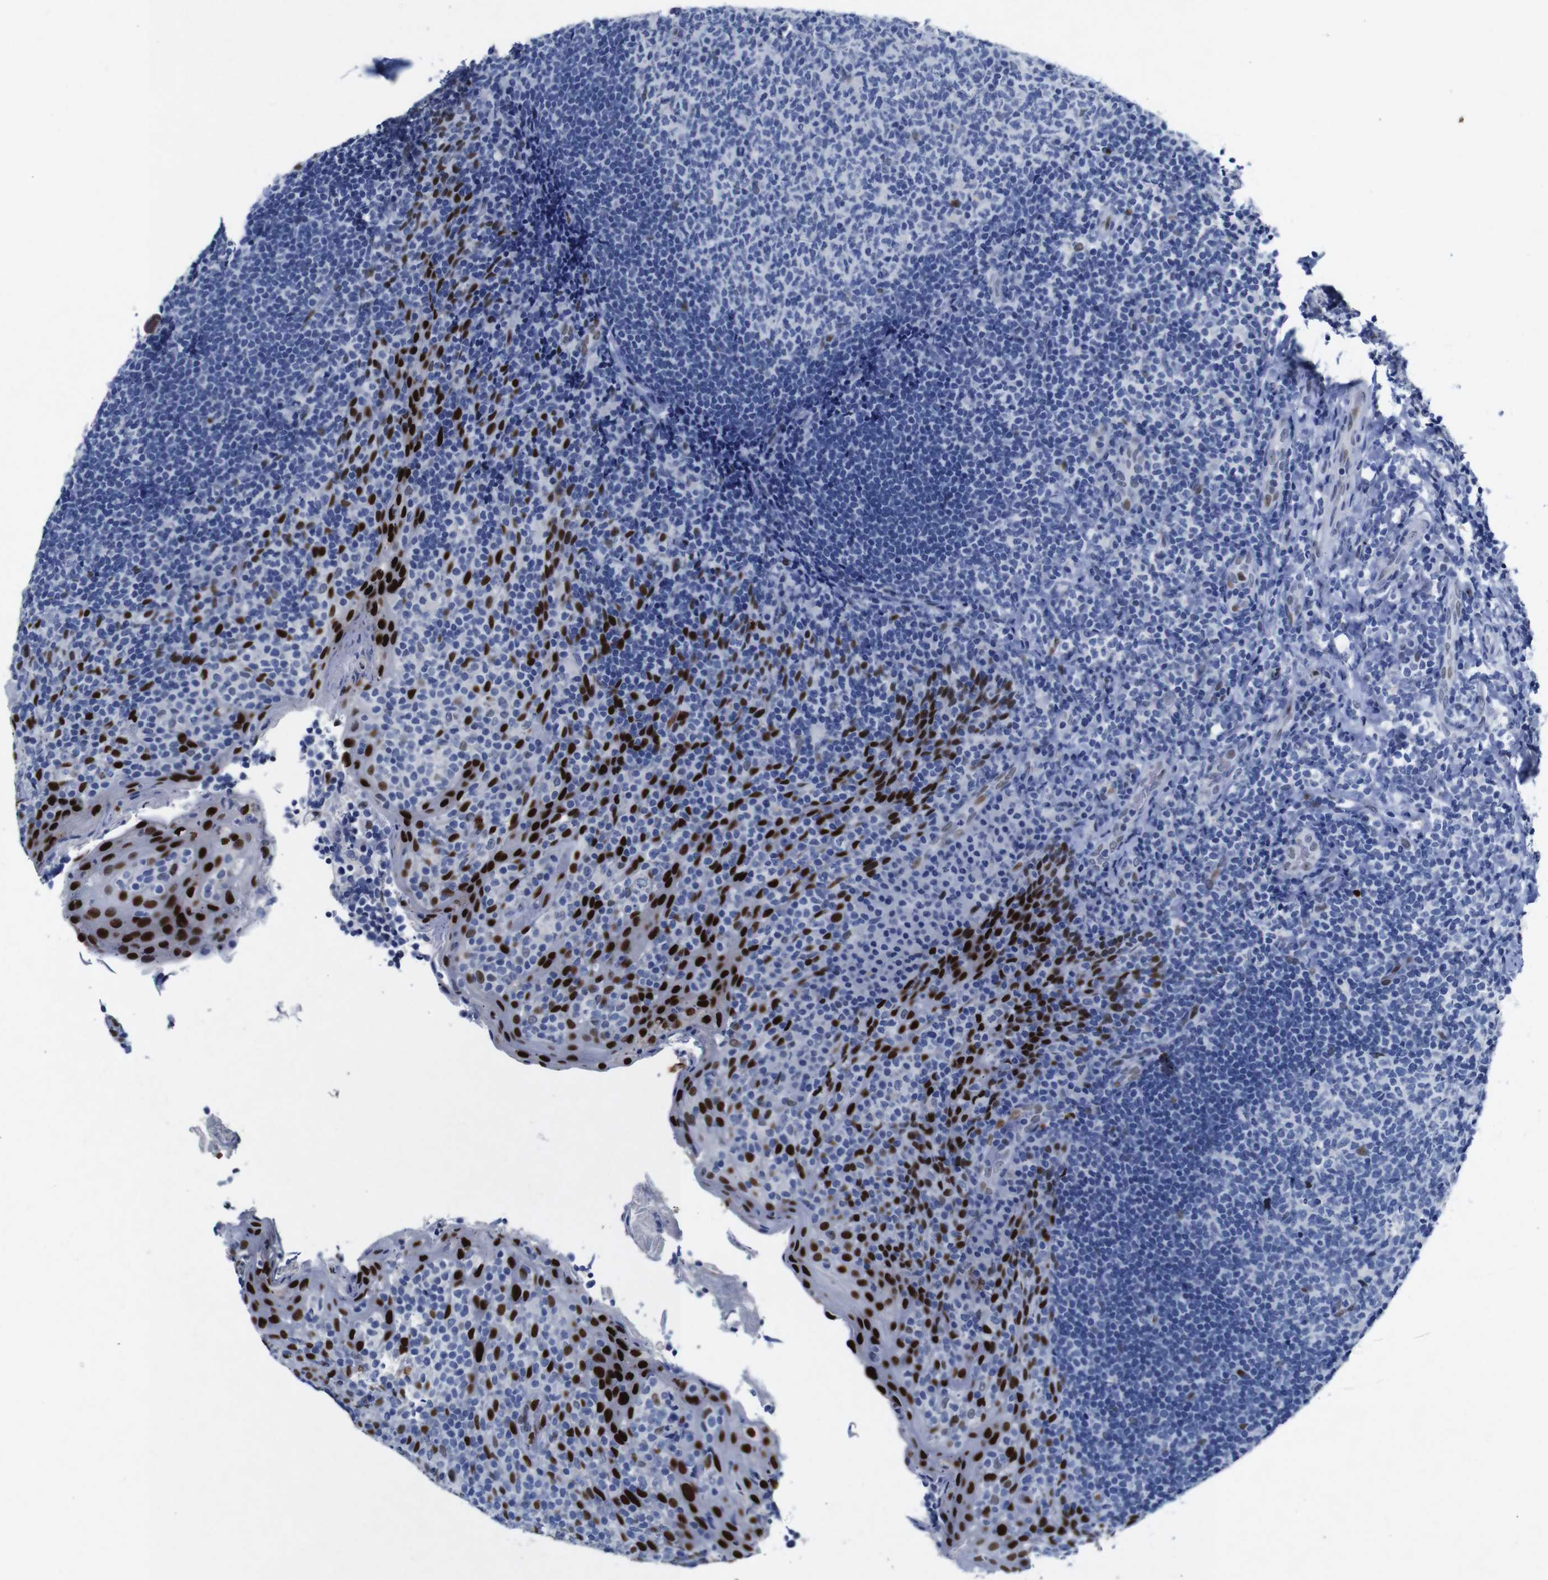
{"staining": {"intensity": "negative", "quantity": "none", "location": "none"}, "tissue": "tonsil", "cell_type": "Germinal center cells", "image_type": "normal", "snomed": [{"axis": "morphology", "description": "Normal tissue, NOS"}, {"axis": "topography", "description": "Tonsil"}], "caption": "Micrograph shows no significant protein expression in germinal center cells of unremarkable tonsil. (DAB immunohistochemistry visualized using brightfield microscopy, high magnification).", "gene": "FOSL2", "patient": {"sex": "male", "age": 17}}